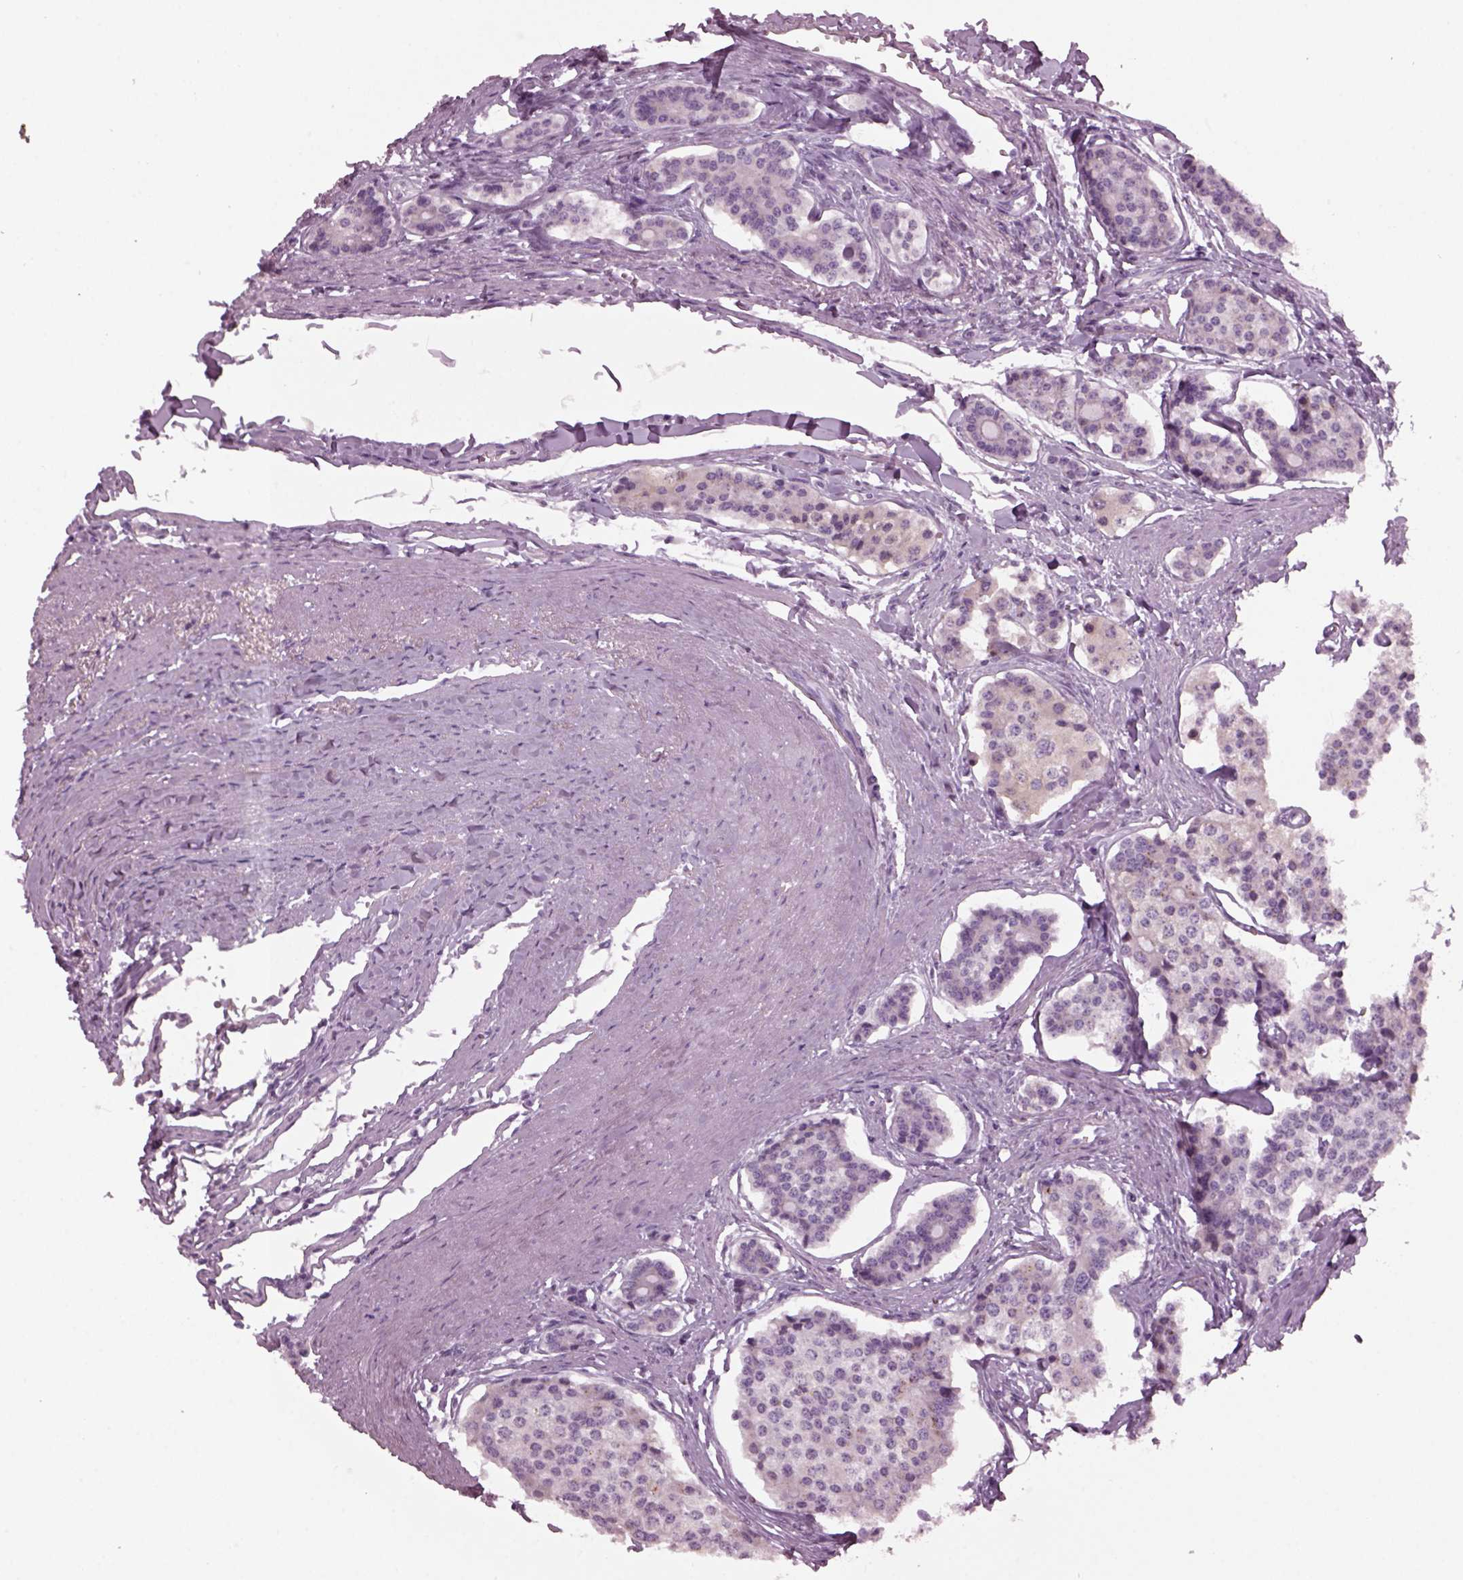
{"staining": {"intensity": "negative", "quantity": "none", "location": "none"}, "tissue": "carcinoid", "cell_type": "Tumor cells", "image_type": "cancer", "snomed": [{"axis": "morphology", "description": "Carcinoid, malignant, NOS"}, {"axis": "topography", "description": "Small intestine"}], "caption": "There is no significant expression in tumor cells of malignant carcinoid. The staining was performed using DAB (3,3'-diaminobenzidine) to visualize the protein expression in brown, while the nuclei were stained in blue with hematoxylin (Magnification: 20x).", "gene": "DPYSL5", "patient": {"sex": "female", "age": 65}}